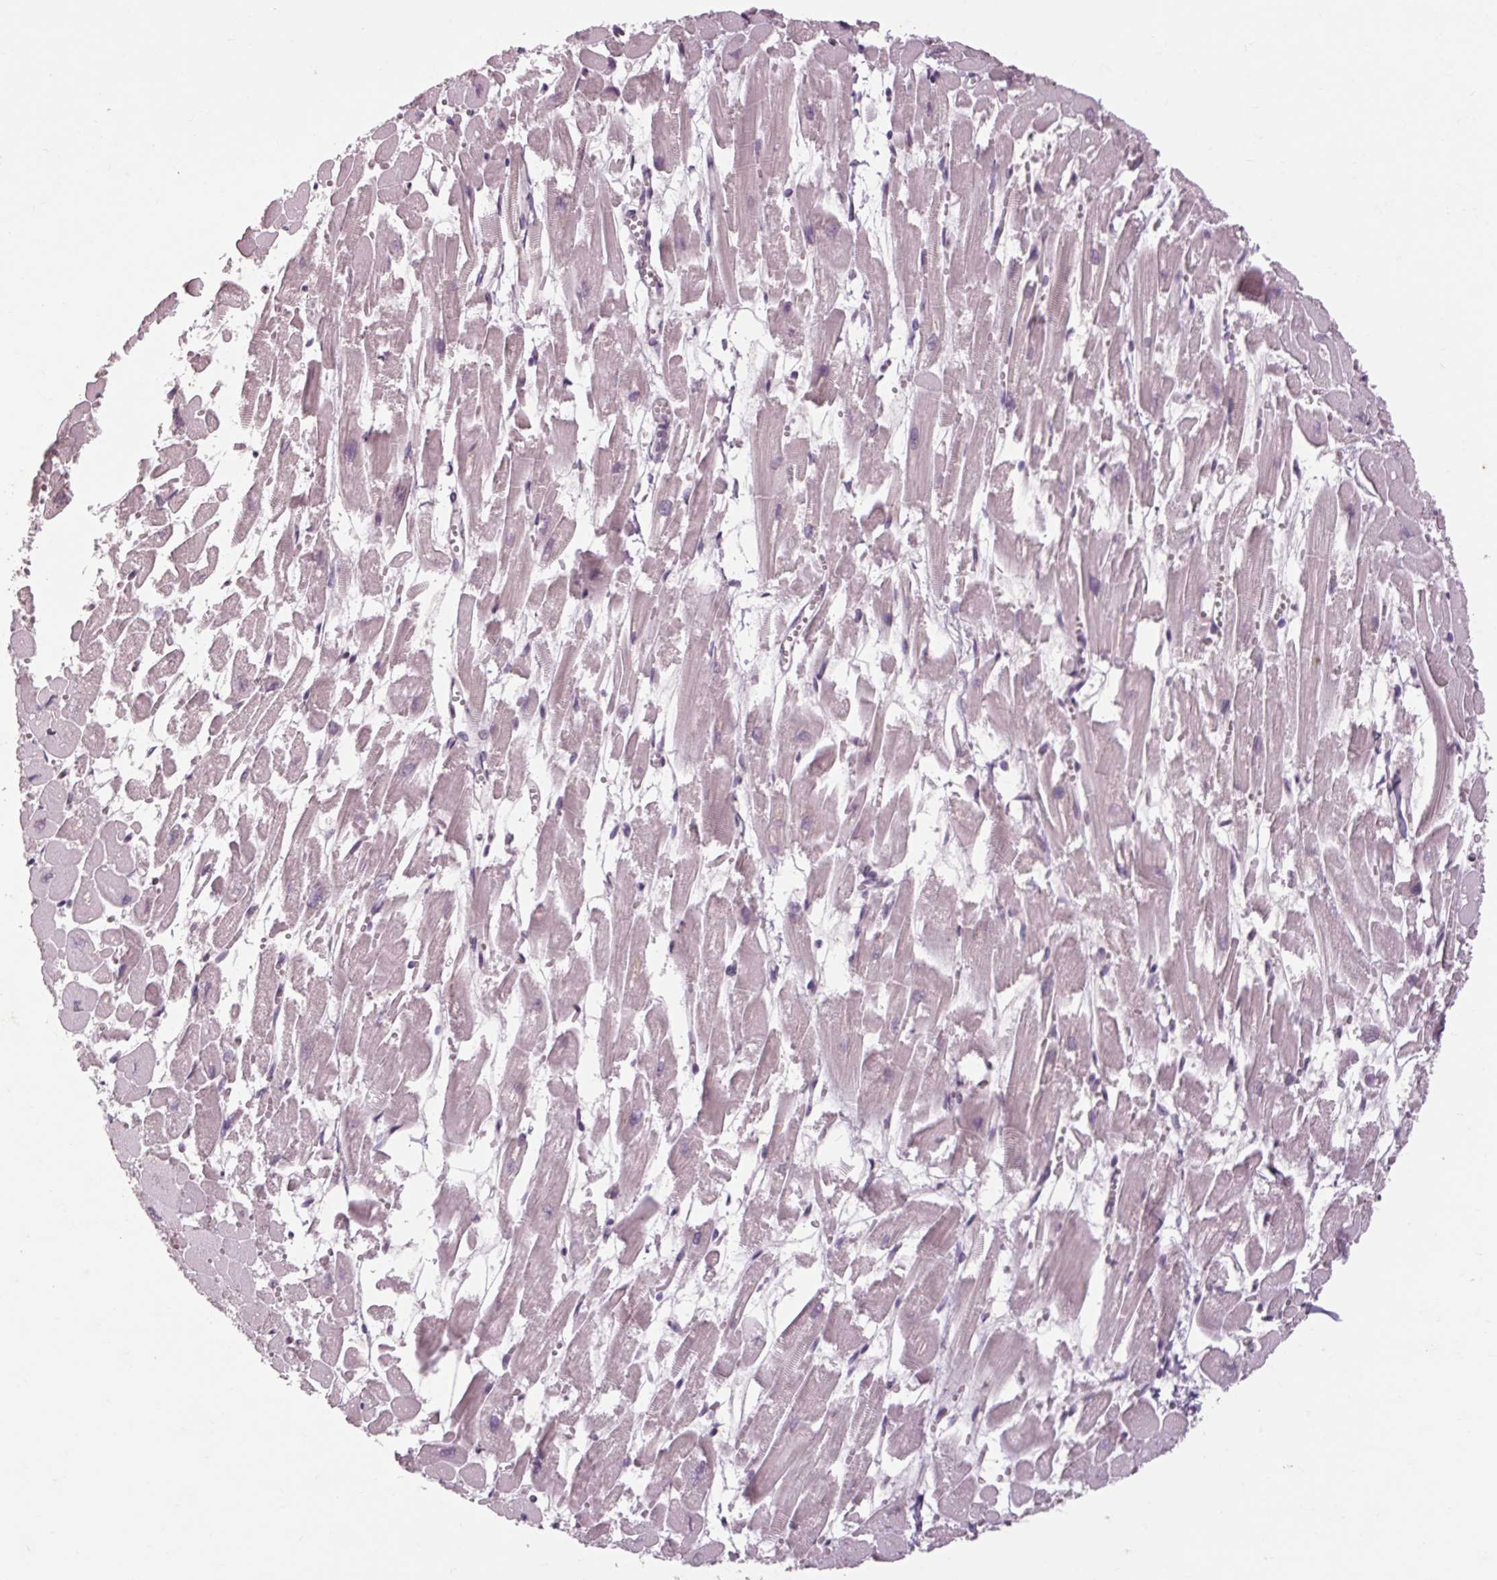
{"staining": {"intensity": "negative", "quantity": "none", "location": "none"}, "tissue": "heart muscle", "cell_type": "Cardiomyocytes", "image_type": "normal", "snomed": [{"axis": "morphology", "description": "Normal tissue, NOS"}, {"axis": "topography", "description": "Heart"}], "caption": "Cardiomyocytes show no significant staining in normal heart muscle.", "gene": "POMC", "patient": {"sex": "female", "age": 52}}